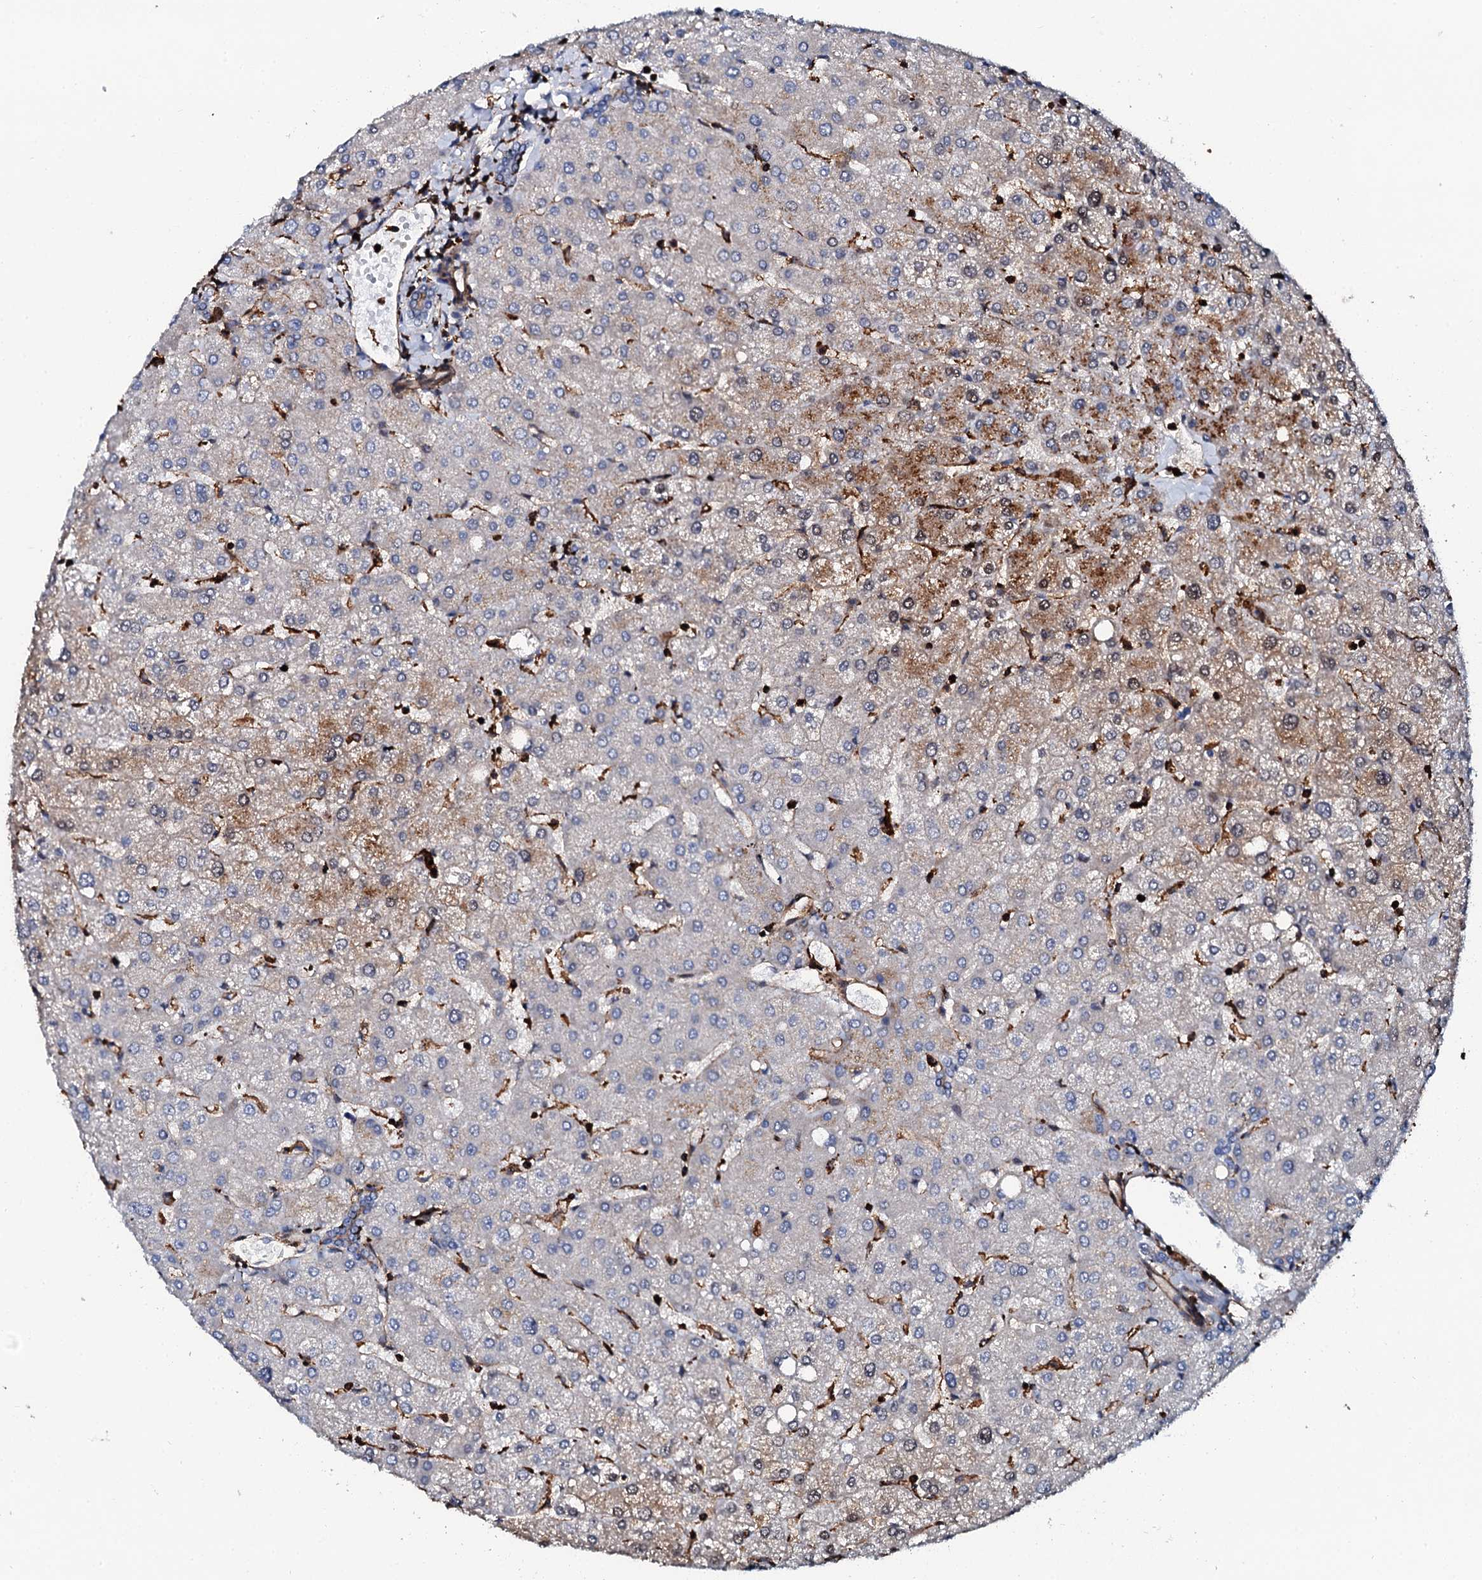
{"staining": {"intensity": "moderate", "quantity": "25%-75%", "location": "cytoplasmic/membranous"}, "tissue": "liver", "cell_type": "Cholangiocytes", "image_type": "normal", "snomed": [{"axis": "morphology", "description": "Normal tissue, NOS"}, {"axis": "topography", "description": "Liver"}], "caption": "The histopathology image exhibits staining of benign liver, revealing moderate cytoplasmic/membranous protein staining (brown color) within cholangiocytes.", "gene": "INTS10", "patient": {"sex": "female", "age": 54}}